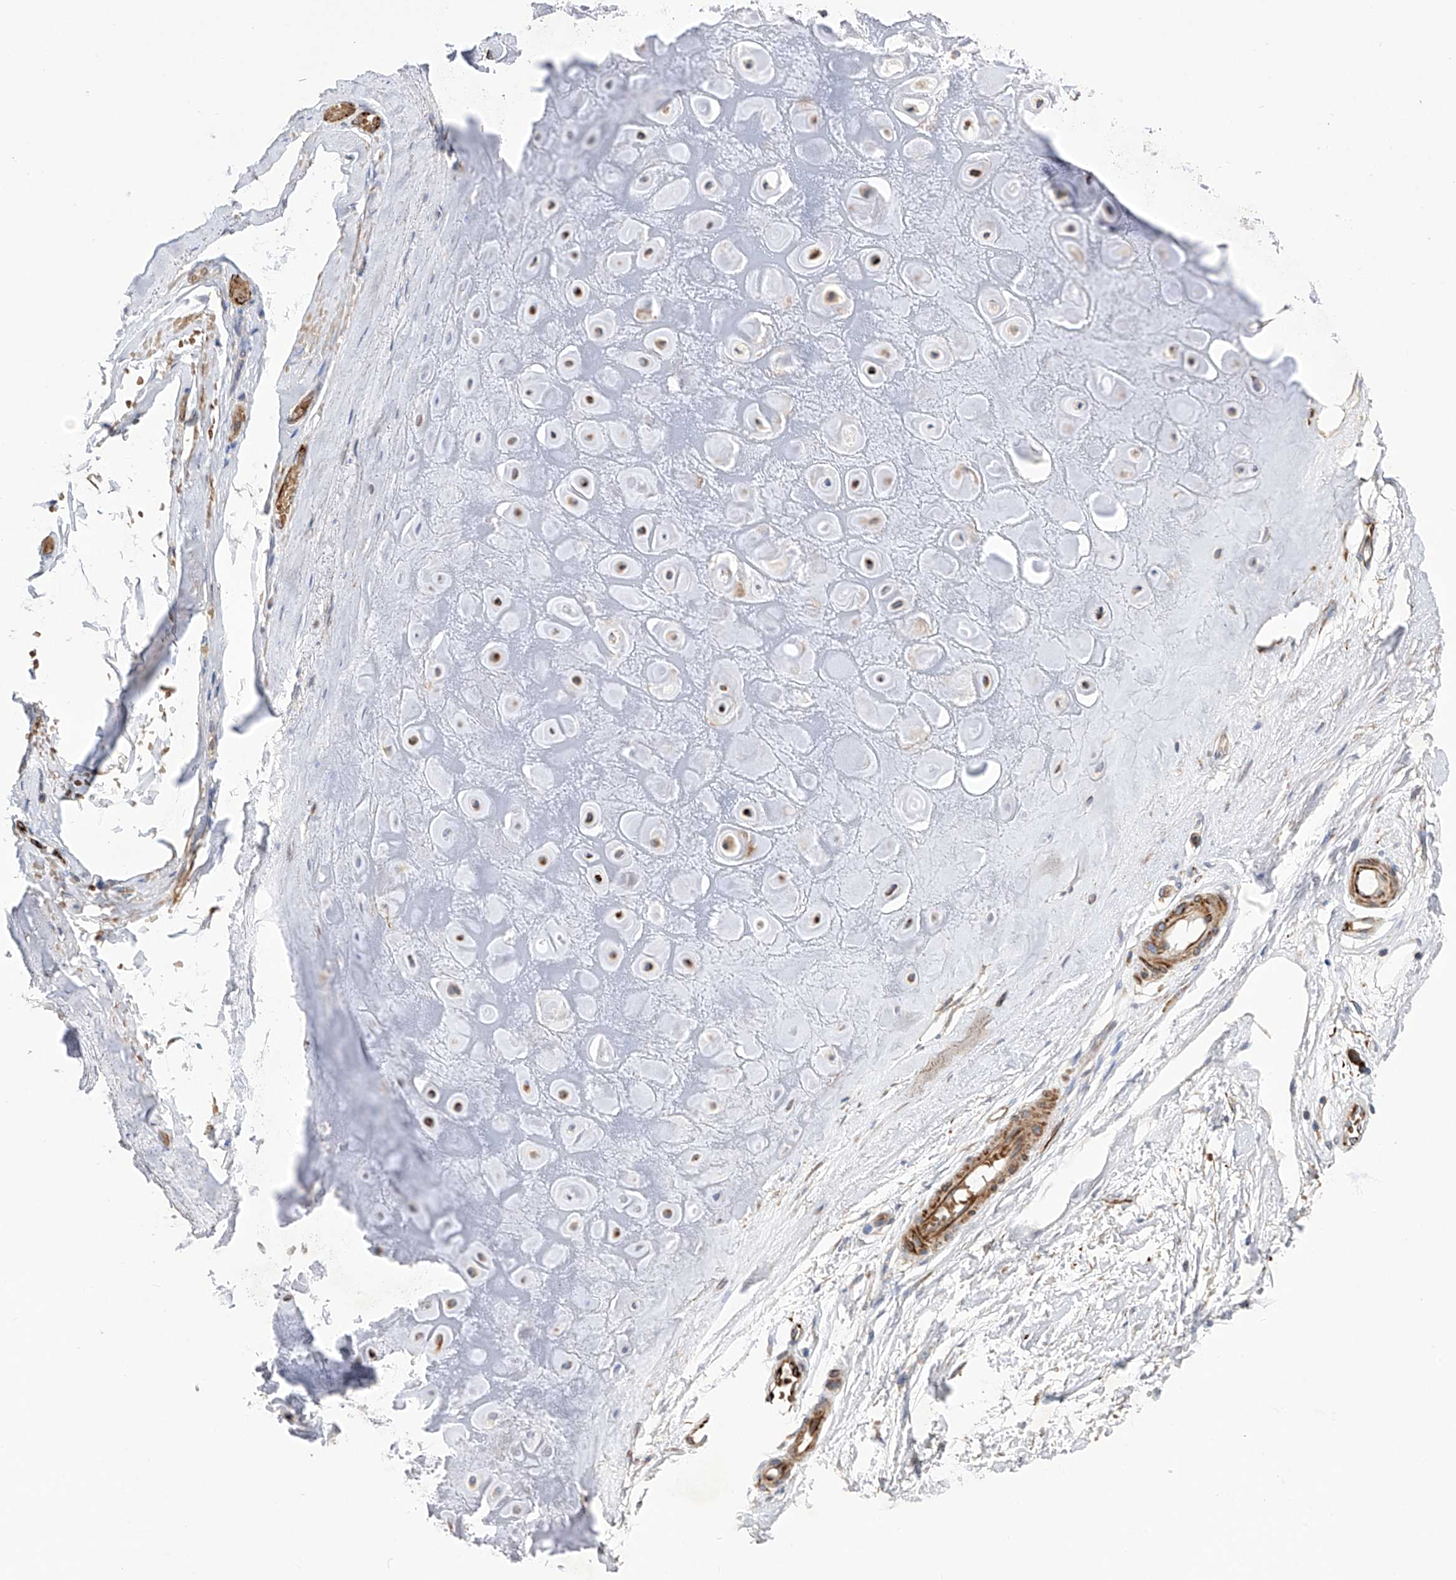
{"staining": {"intensity": "negative", "quantity": "none", "location": "none"}, "tissue": "adipose tissue", "cell_type": "Adipocytes", "image_type": "normal", "snomed": [{"axis": "morphology", "description": "Normal tissue, NOS"}, {"axis": "morphology", "description": "Basal cell carcinoma"}, {"axis": "topography", "description": "Skin"}], "caption": "Adipocytes are negative for brown protein staining in benign adipose tissue.", "gene": "NFATC4", "patient": {"sex": "female", "age": 89}}